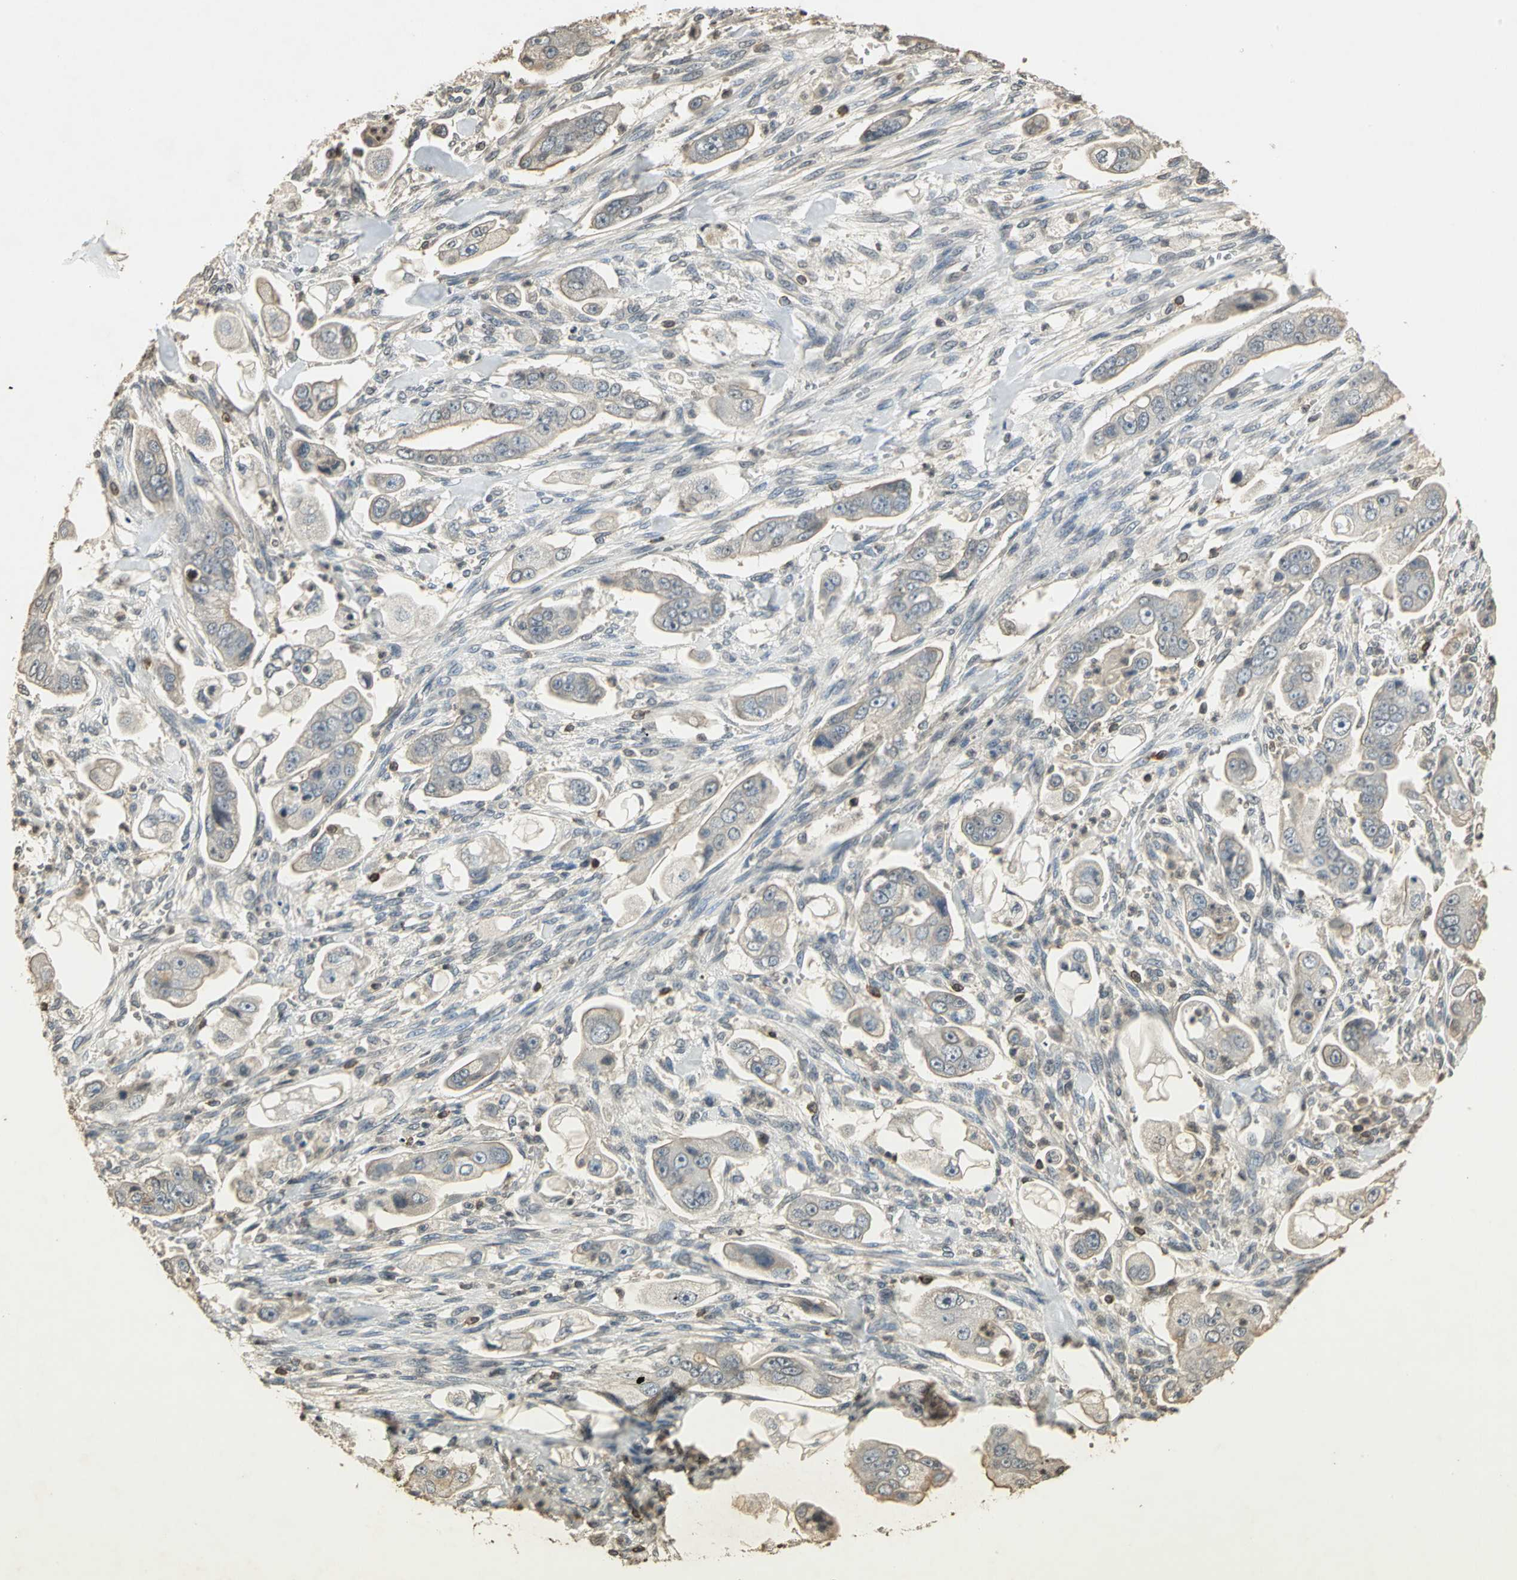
{"staining": {"intensity": "negative", "quantity": "none", "location": "none"}, "tissue": "stomach cancer", "cell_type": "Tumor cells", "image_type": "cancer", "snomed": [{"axis": "morphology", "description": "Adenocarcinoma, NOS"}, {"axis": "topography", "description": "Stomach"}], "caption": "Photomicrograph shows no protein staining in tumor cells of stomach cancer (adenocarcinoma) tissue.", "gene": "IL16", "patient": {"sex": "male", "age": 62}}